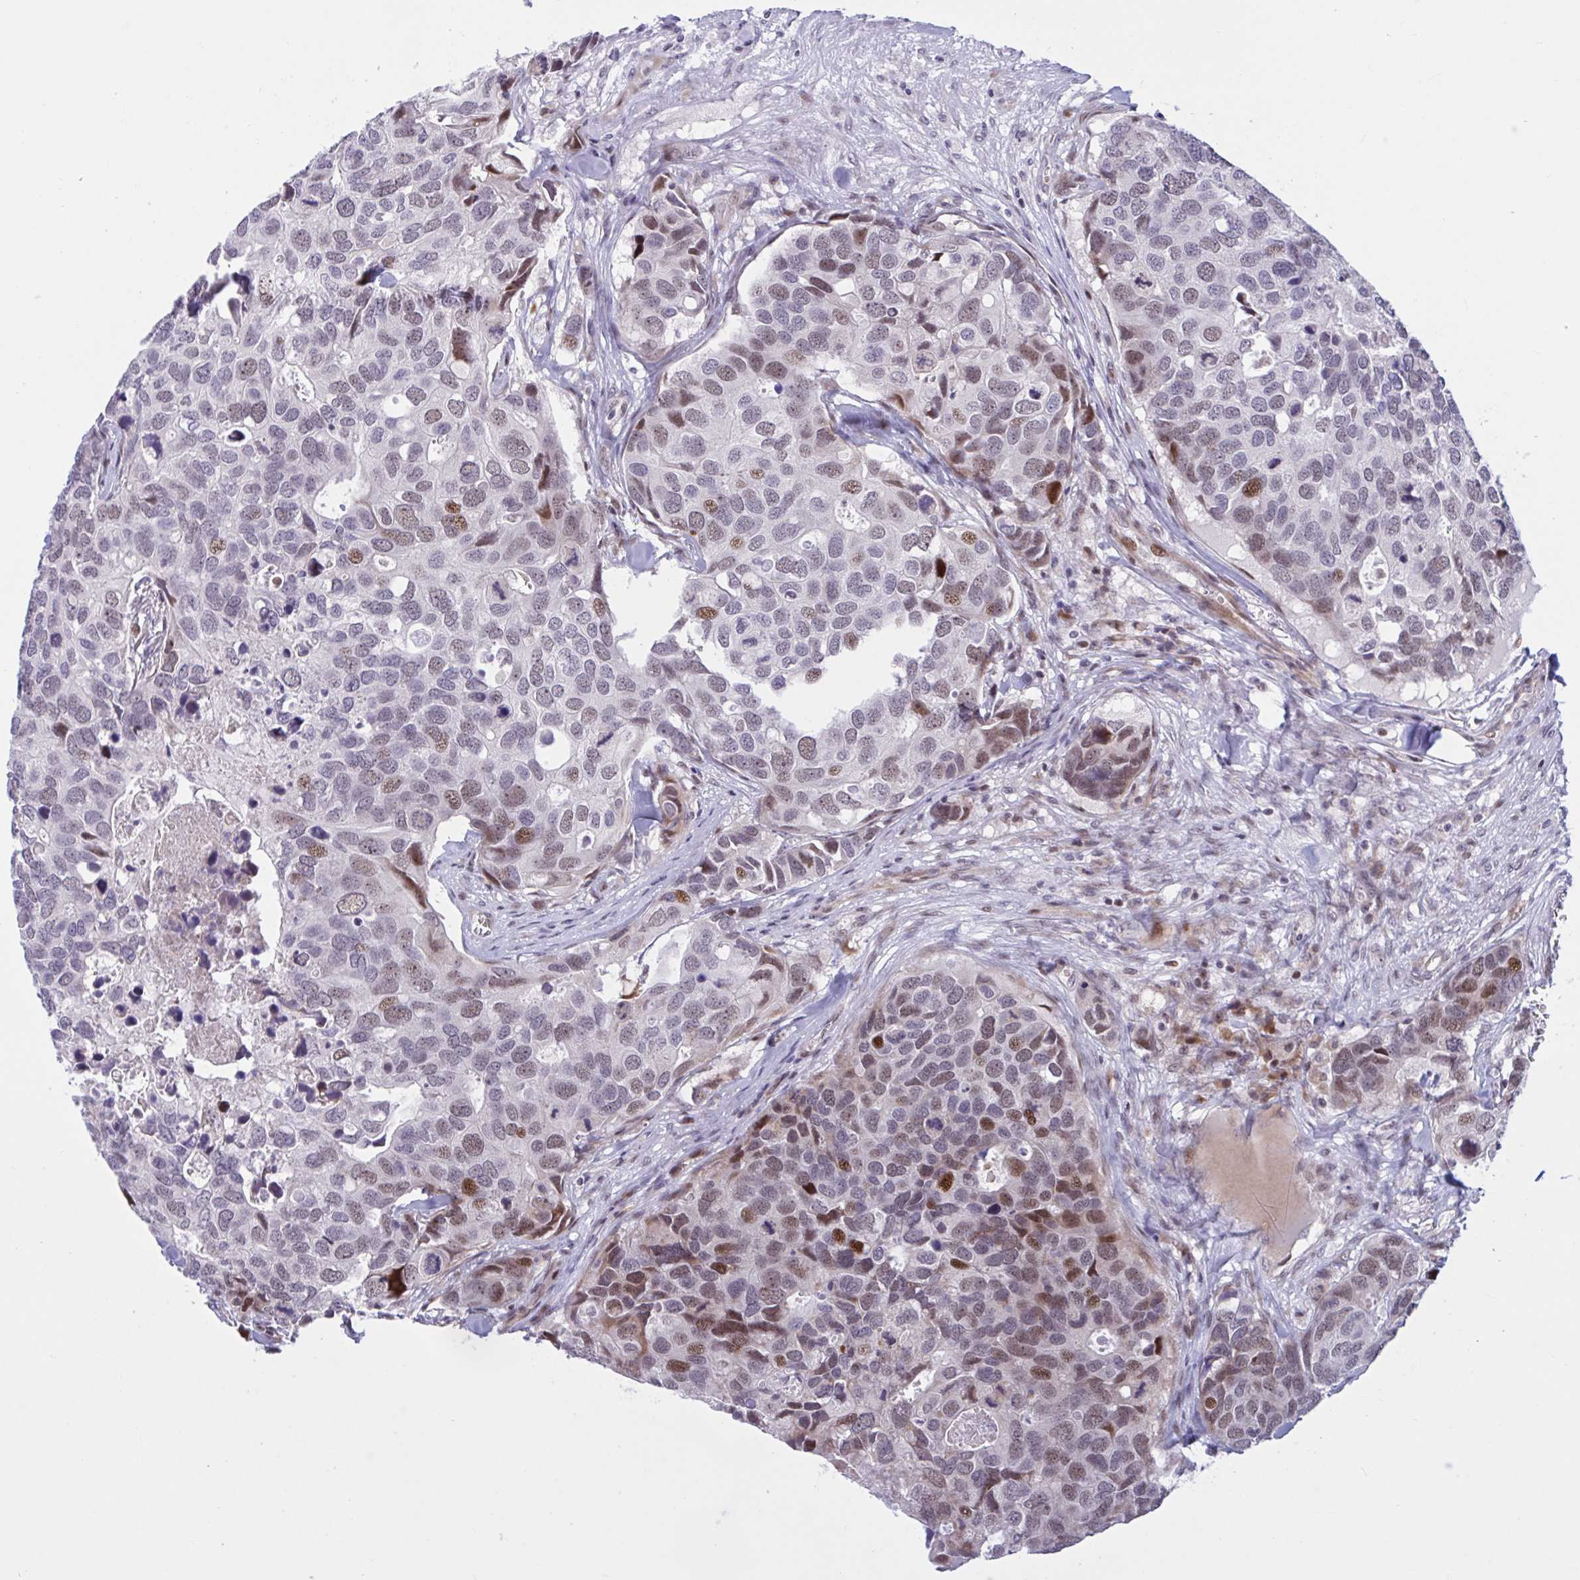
{"staining": {"intensity": "moderate", "quantity": "25%-75%", "location": "nuclear"}, "tissue": "breast cancer", "cell_type": "Tumor cells", "image_type": "cancer", "snomed": [{"axis": "morphology", "description": "Duct carcinoma"}, {"axis": "topography", "description": "Breast"}], "caption": "About 25%-75% of tumor cells in human breast cancer (intraductal carcinoma) show moderate nuclear protein expression as visualized by brown immunohistochemical staining.", "gene": "RBL1", "patient": {"sex": "female", "age": 83}}